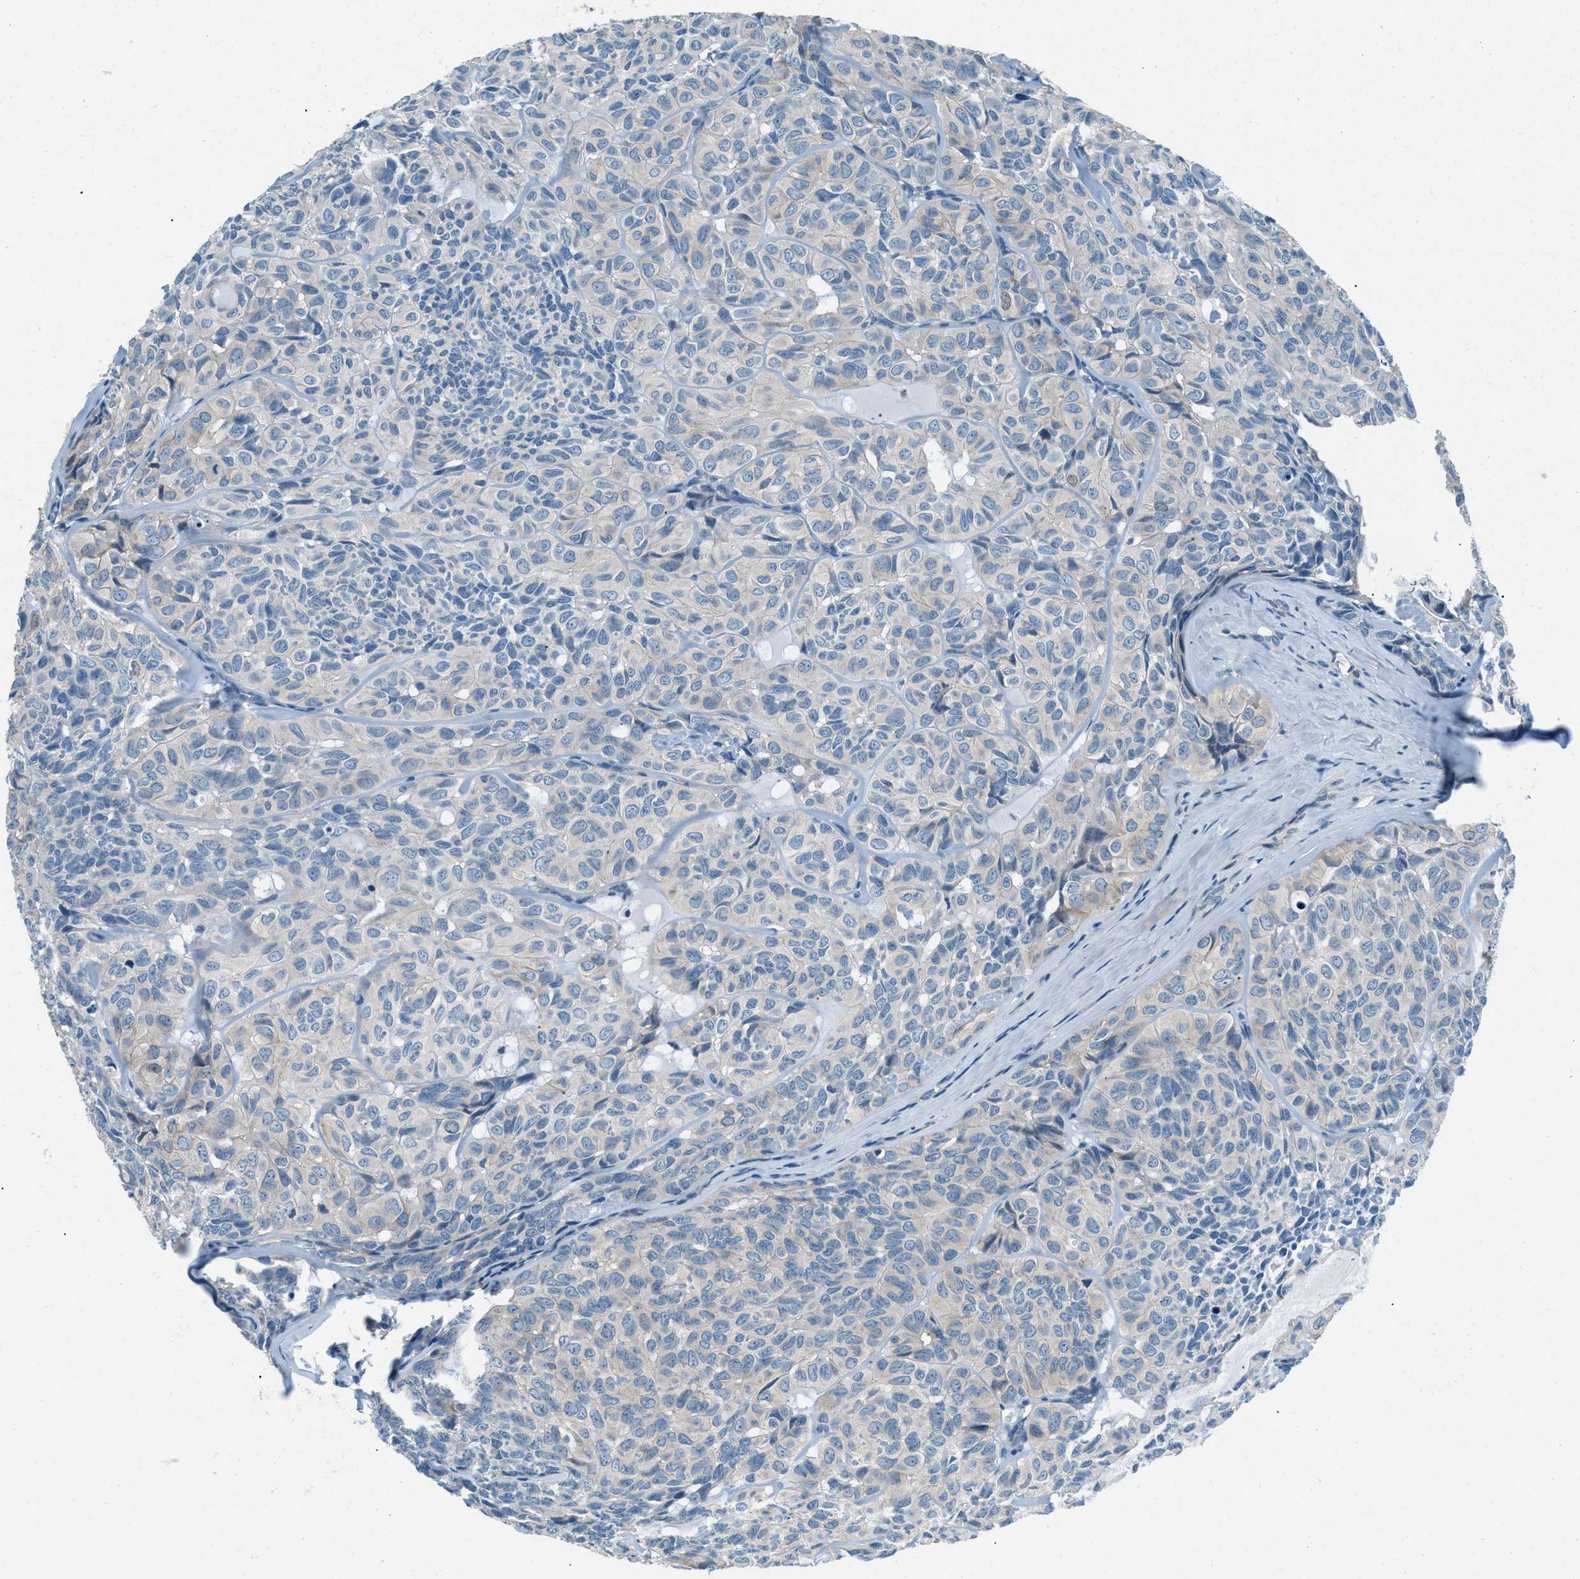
{"staining": {"intensity": "negative", "quantity": "none", "location": "none"}, "tissue": "head and neck cancer", "cell_type": "Tumor cells", "image_type": "cancer", "snomed": [{"axis": "morphology", "description": "Adenocarcinoma, NOS"}, {"axis": "topography", "description": "Salivary gland, NOS"}, {"axis": "topography", "description": "Head-Neck"}], "caption": "Tumor cells show no significant staining in adenocarcinoma (head and neck). (Immunohistochemistry (ihc), brightfield microscopy, high magnification).", "gene": "ZNF367", "patient": {"sex": "female", "age": 76}}